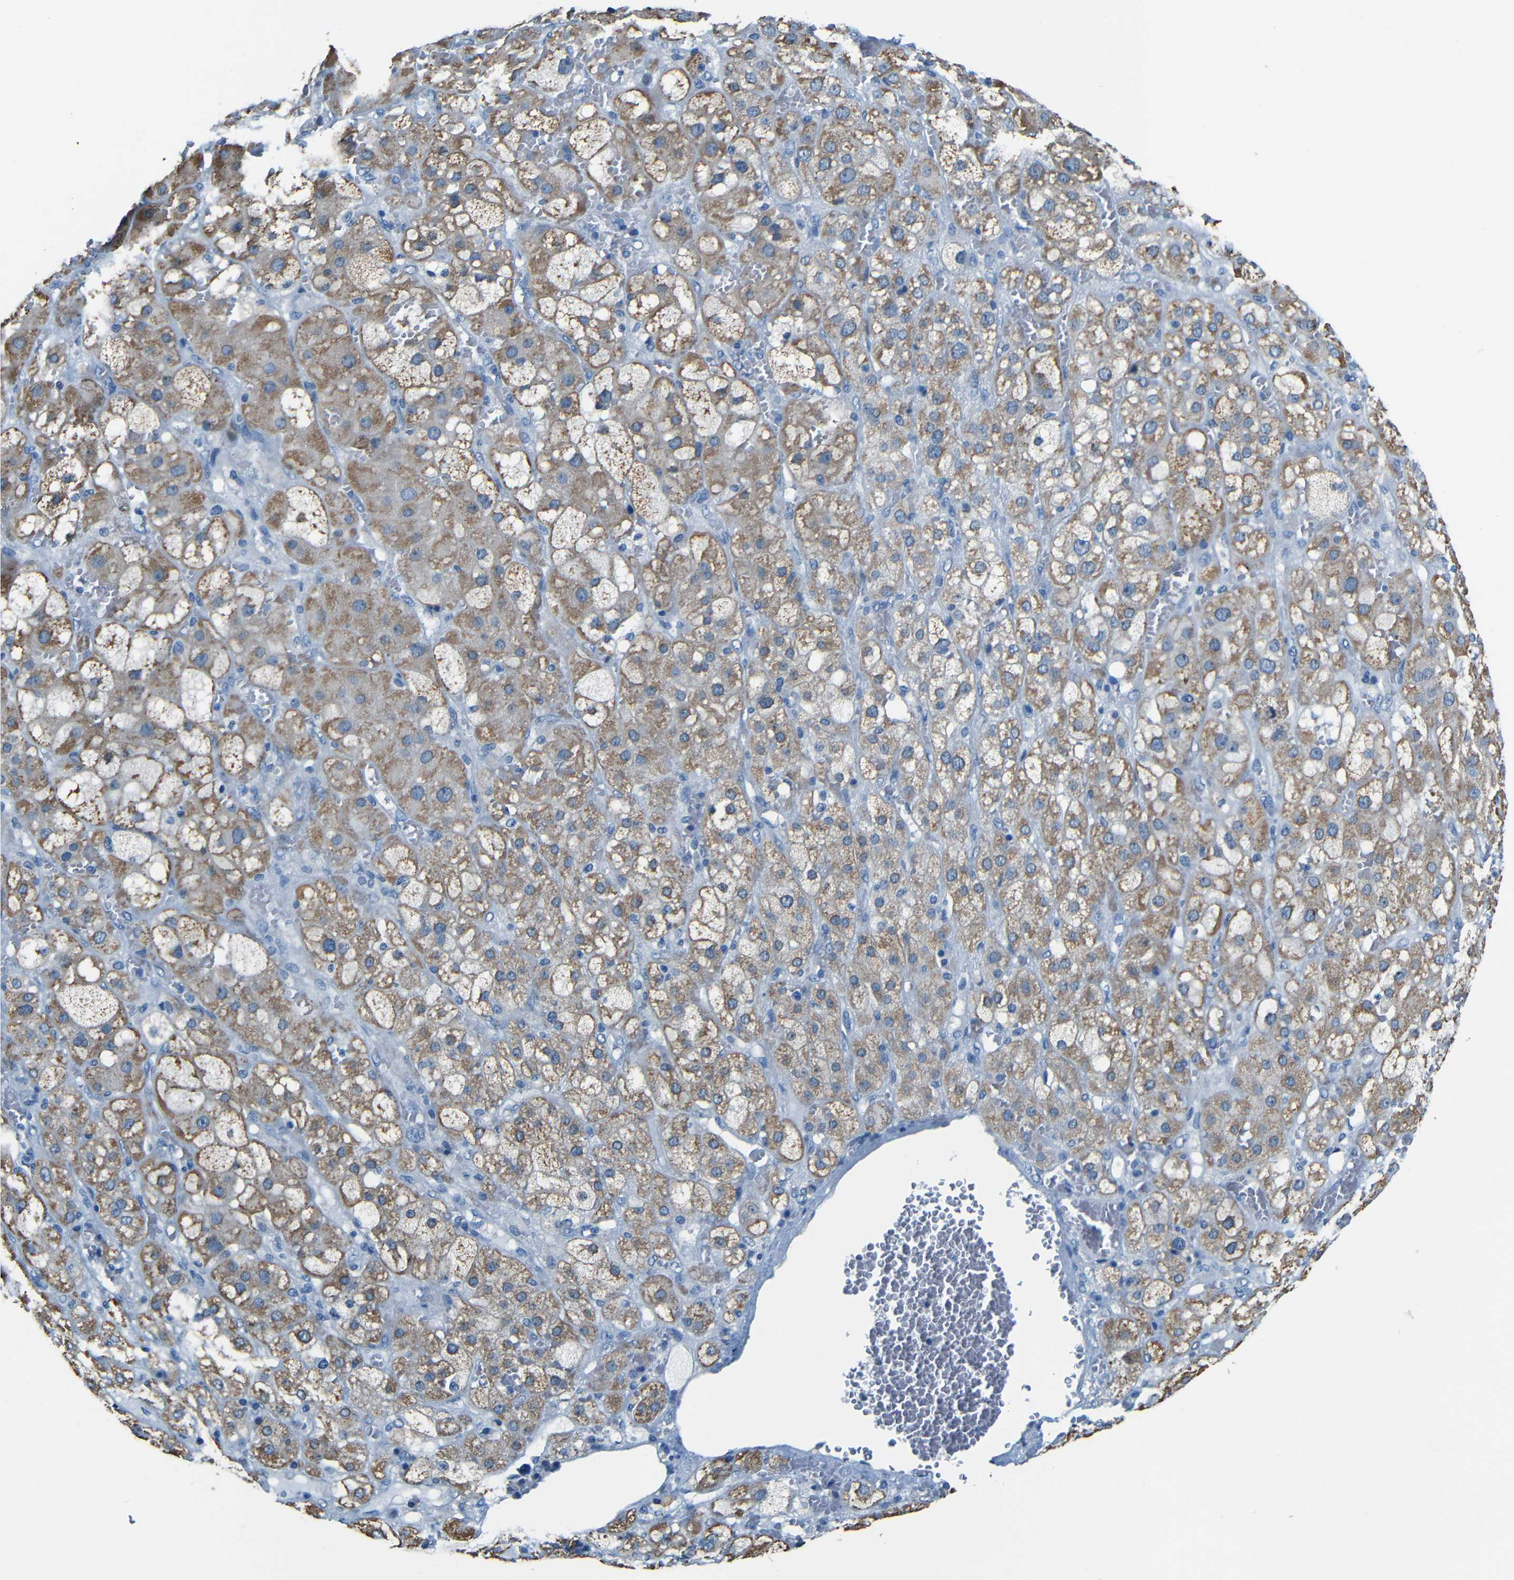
{"staining": {"intensity": "moderate", "quantity": ">75%", "location": "cytoplasmic/membranous"}, "tissue": "adrenal gland", "cell_type": "Glandular cells", "image_type": "normal", "snomed": [{"axis": "morphology", "description": "Normal tissue, NOS"}, {"axis": "topography", "description": "Adrenal gland"}], "caption": "Protein staining displays moderate cytoplasmic/membranous staining in approximately >75% of glandular cells in benign adrenal gland. The protein of interest is shown in brown color, while the nuclei are stained blue.", "gene": "ZMAT1", "patient": {"sex": "female", "age": 47}}